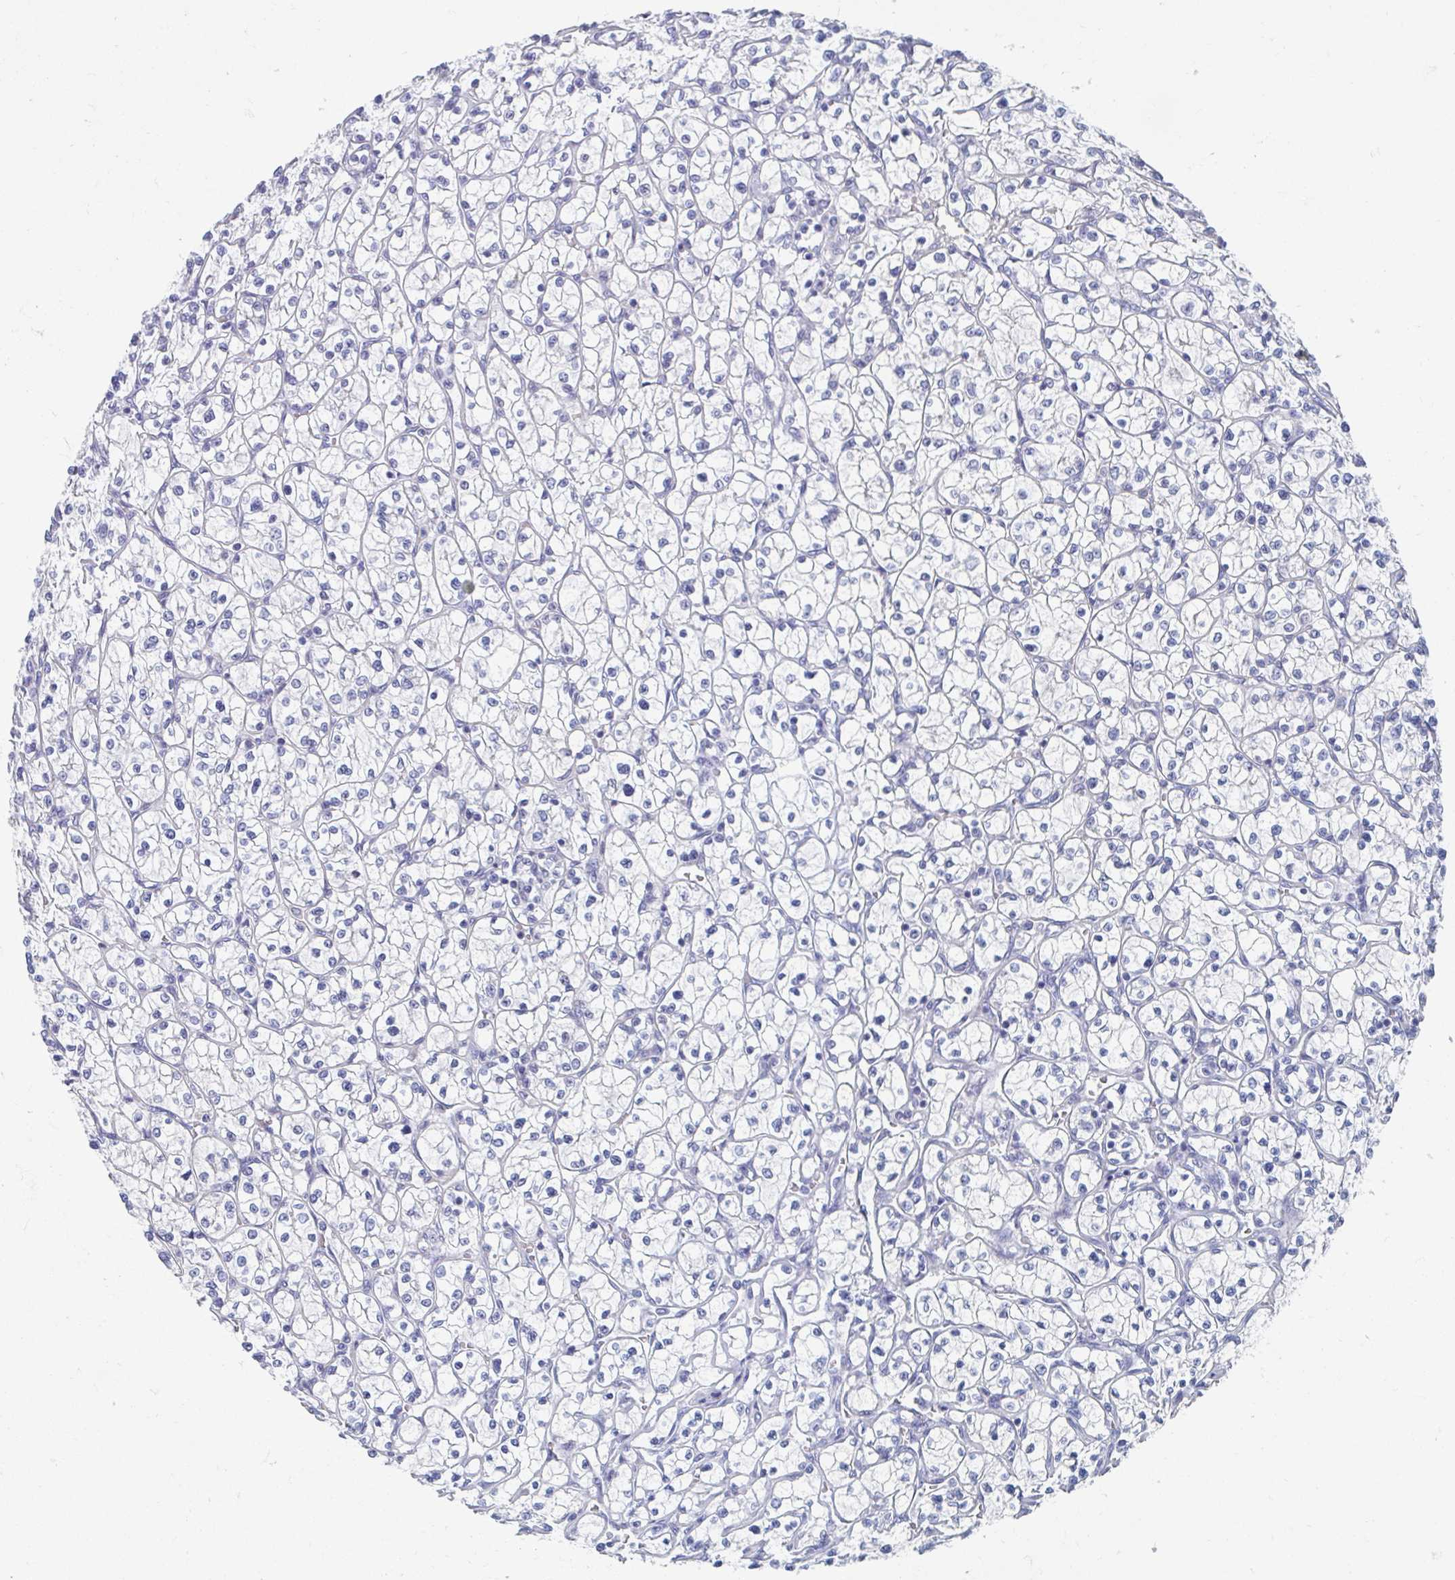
{"staining": {"intensity": "negative", "quantity": "none", "location": "none"}, "tissue": "renal cancer", "cell_type": "Tumor cells", "image_type": "cancer", "snomed": [{"axis": "morphology", "description": "Adenocarcinoma, NOS"}, {"axis": "topography", "description": "Kidney"}], "caption": "Immunohistochemical staining of human renal adenocarcinoma demonstrates no significant positivity in tumor cells. (Brightfield microscopy of DAB (3,3'-diaminobenzidine) immunohistochemistry at high magnification).", "gene": "C10orf53", "patient": {"sex": "female", "age": 64}}